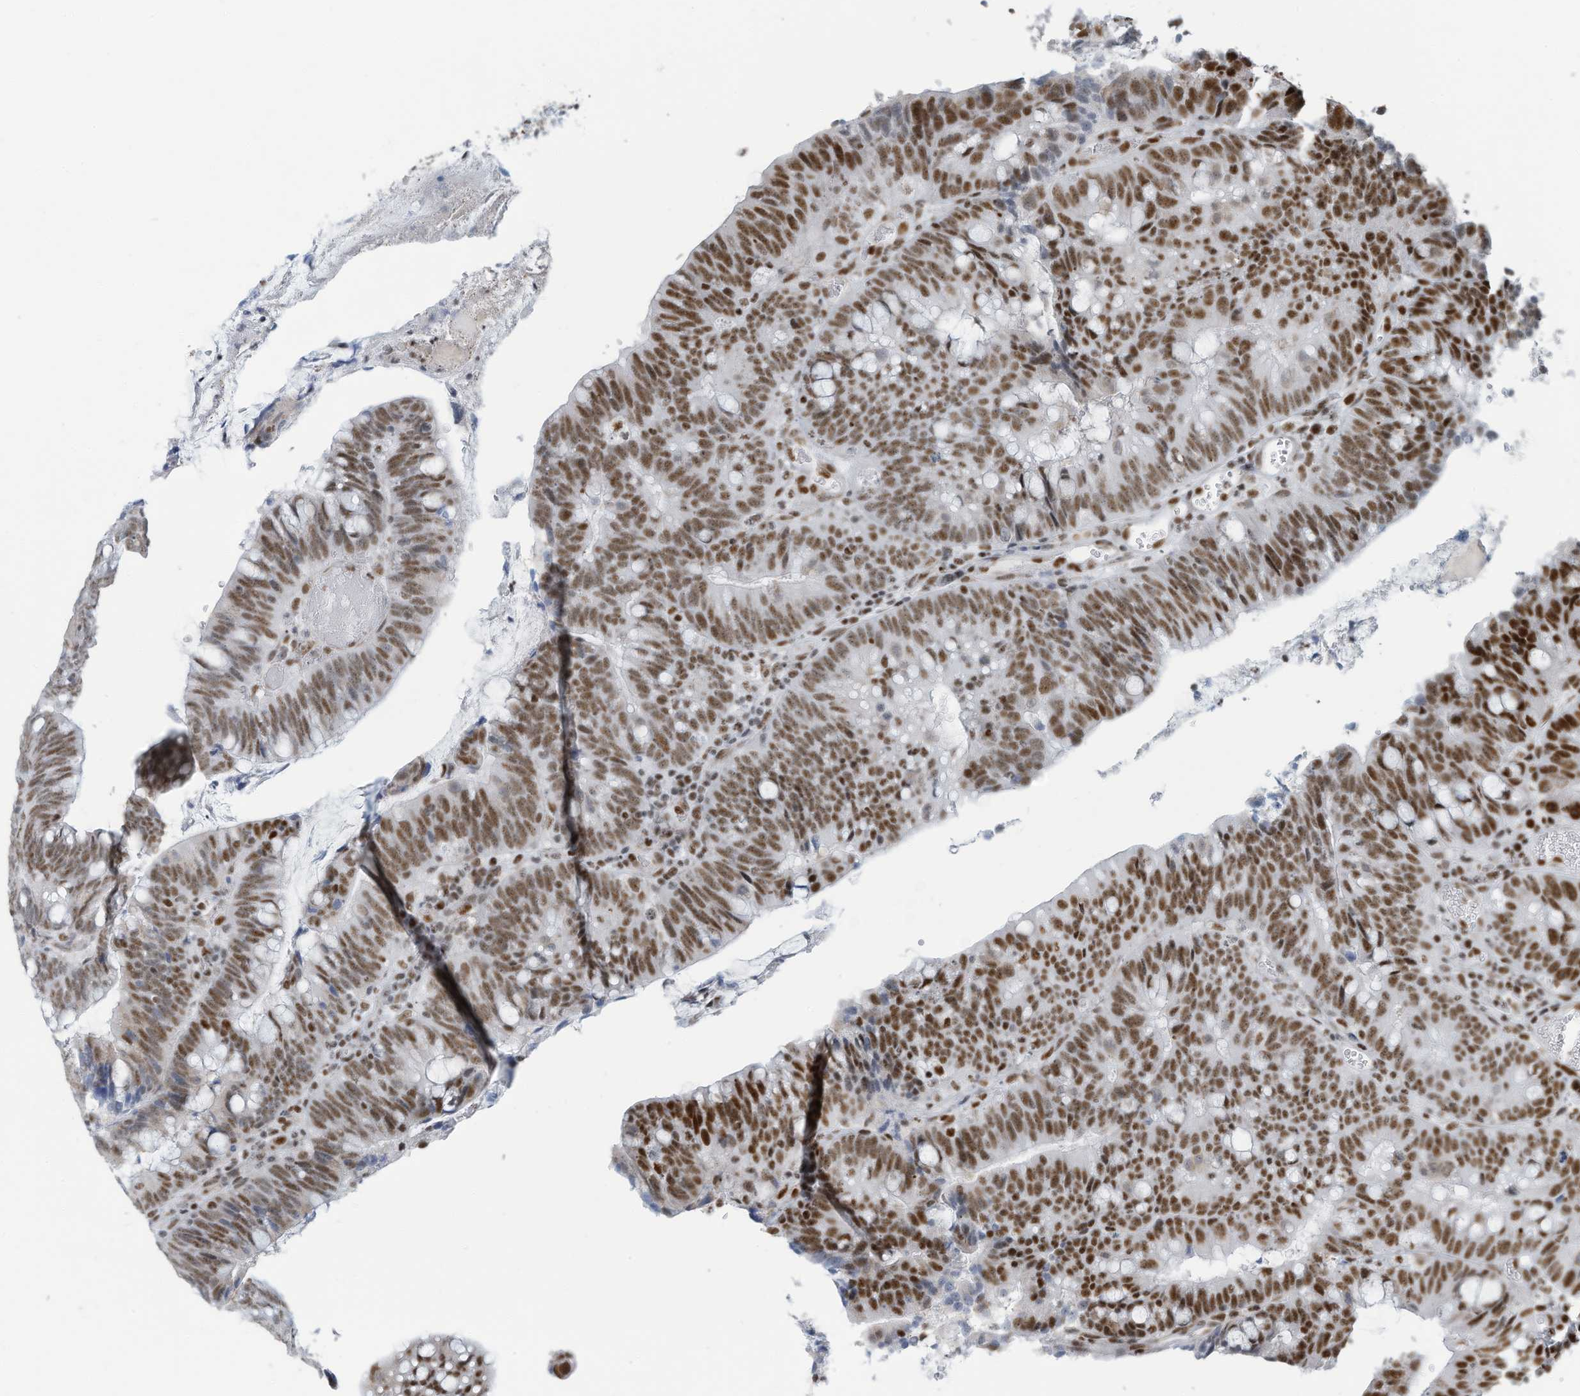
{"staining": {"intensity": "strong", "quantity": ">75%", "location": "nuclear"}, "tissue": "colorectal cancer", "cell_type": "Tumor cells", "image_type": "cancer", "snomed": [{"axis": "morphology", "description": "Adenocarcinoma, NOS"}, {"axis": "topography", "description": "Colon"}], "caption": "This is a histology image of immunohistochemistry (IHC) staining of colorectal adenocarcinoma, which shows strong staining in the nuclear of tumor cells.", "gene": "SARNP", "patient": {"sex": "female", "age": 66}}